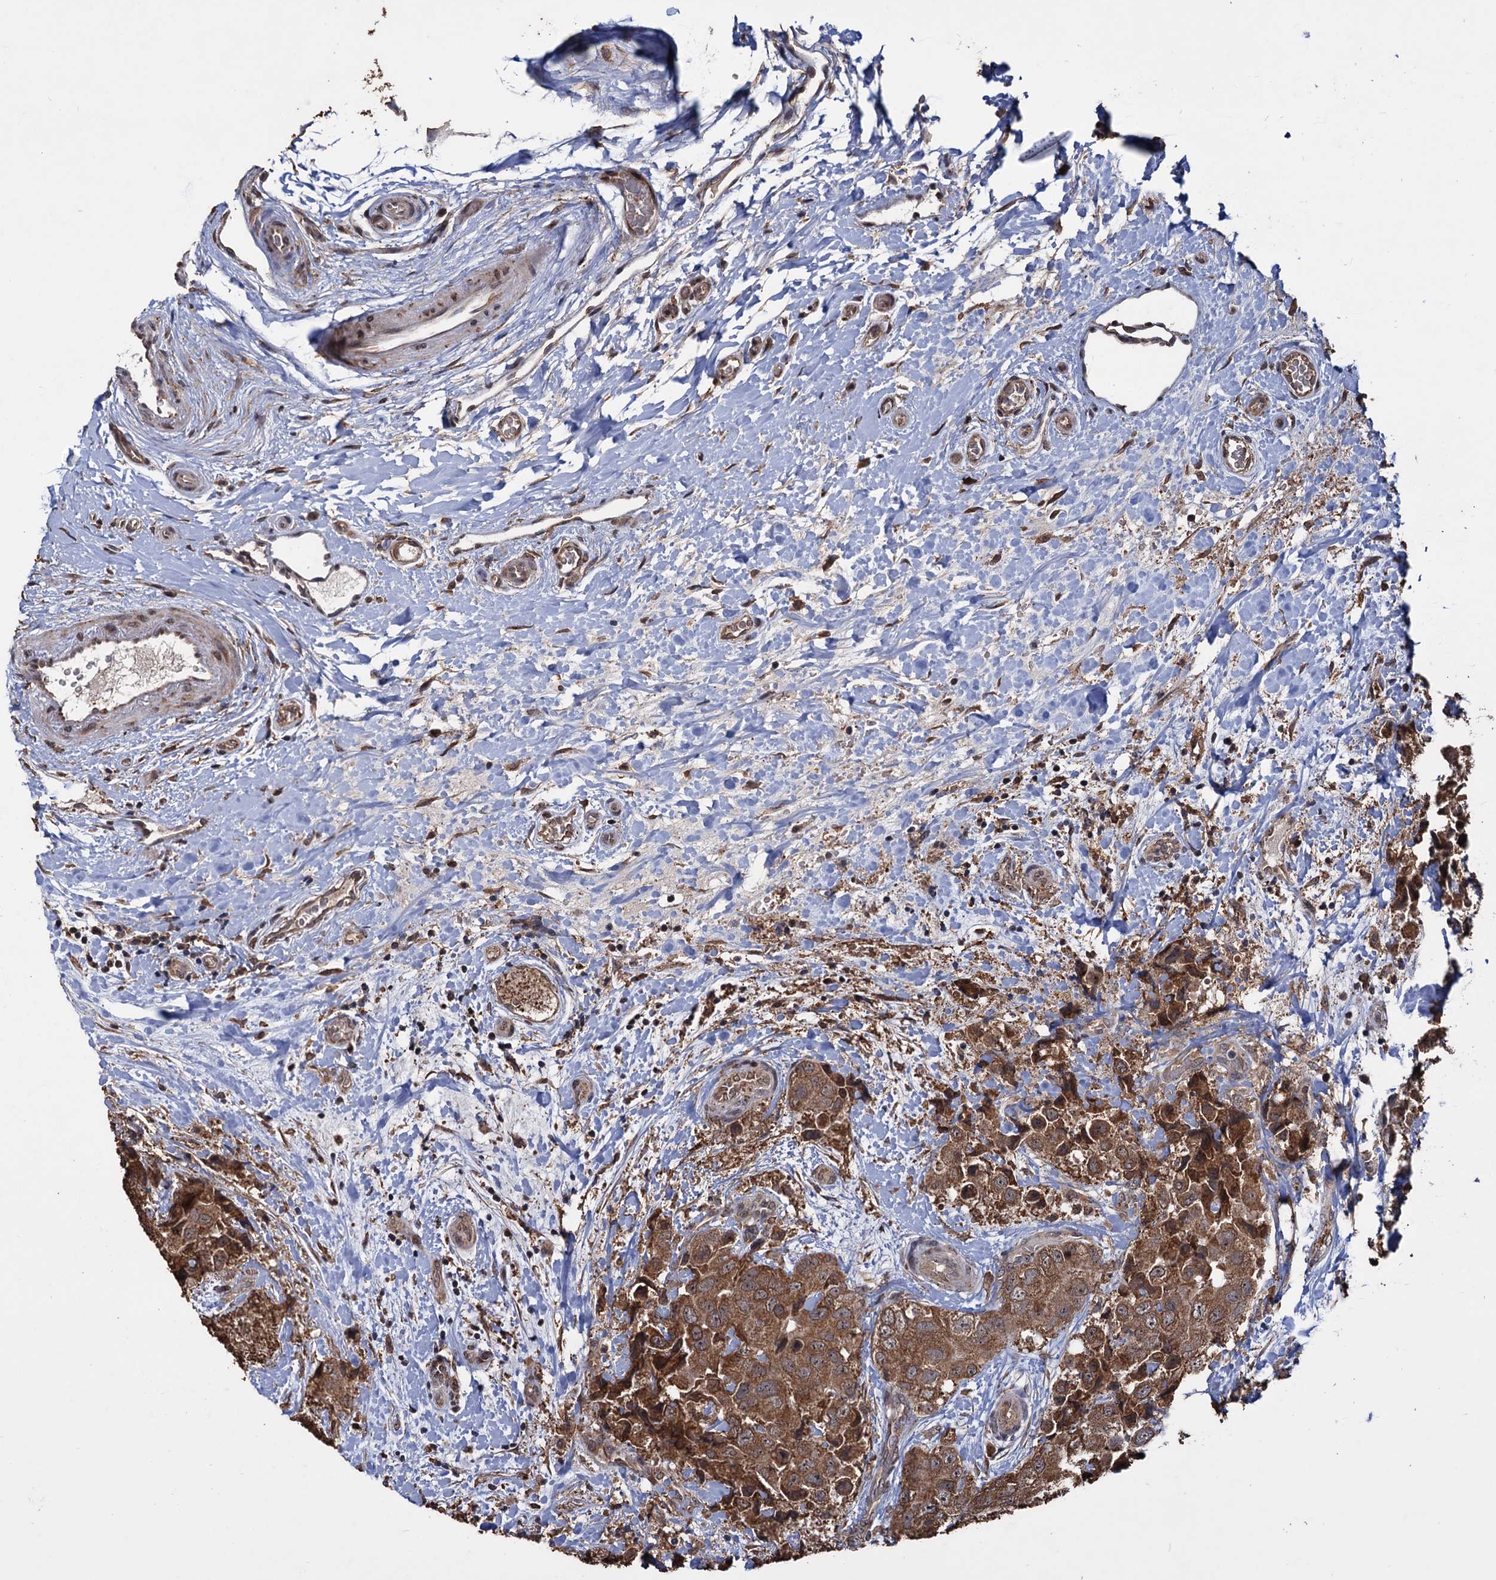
{"staining": {"intensity": "moderate", "quantity": ">75%", "location": "cytoplasmic/membranous"}, "tissue": "breast cancer", "cell_type": "Tumor cells", "image_type": "cancer", "snomed": [{"axis": "morphology", "description": "Duct carcinoma"}, {"axis": "topography", "description": "Breast"}], "caption": "The photomicrograph shows staining of breast infiltrating ductal carcinoma, revealing moderate cytoplasmic/membranous protein positivity (brown color) within tumor cells. (DAB (3,3'-diaminobenzidine) IHC, brown staining for protein, blue staining for nuclei).", "gene": "TBC1D12", "patient": {"sex": "female", "age": 62}}